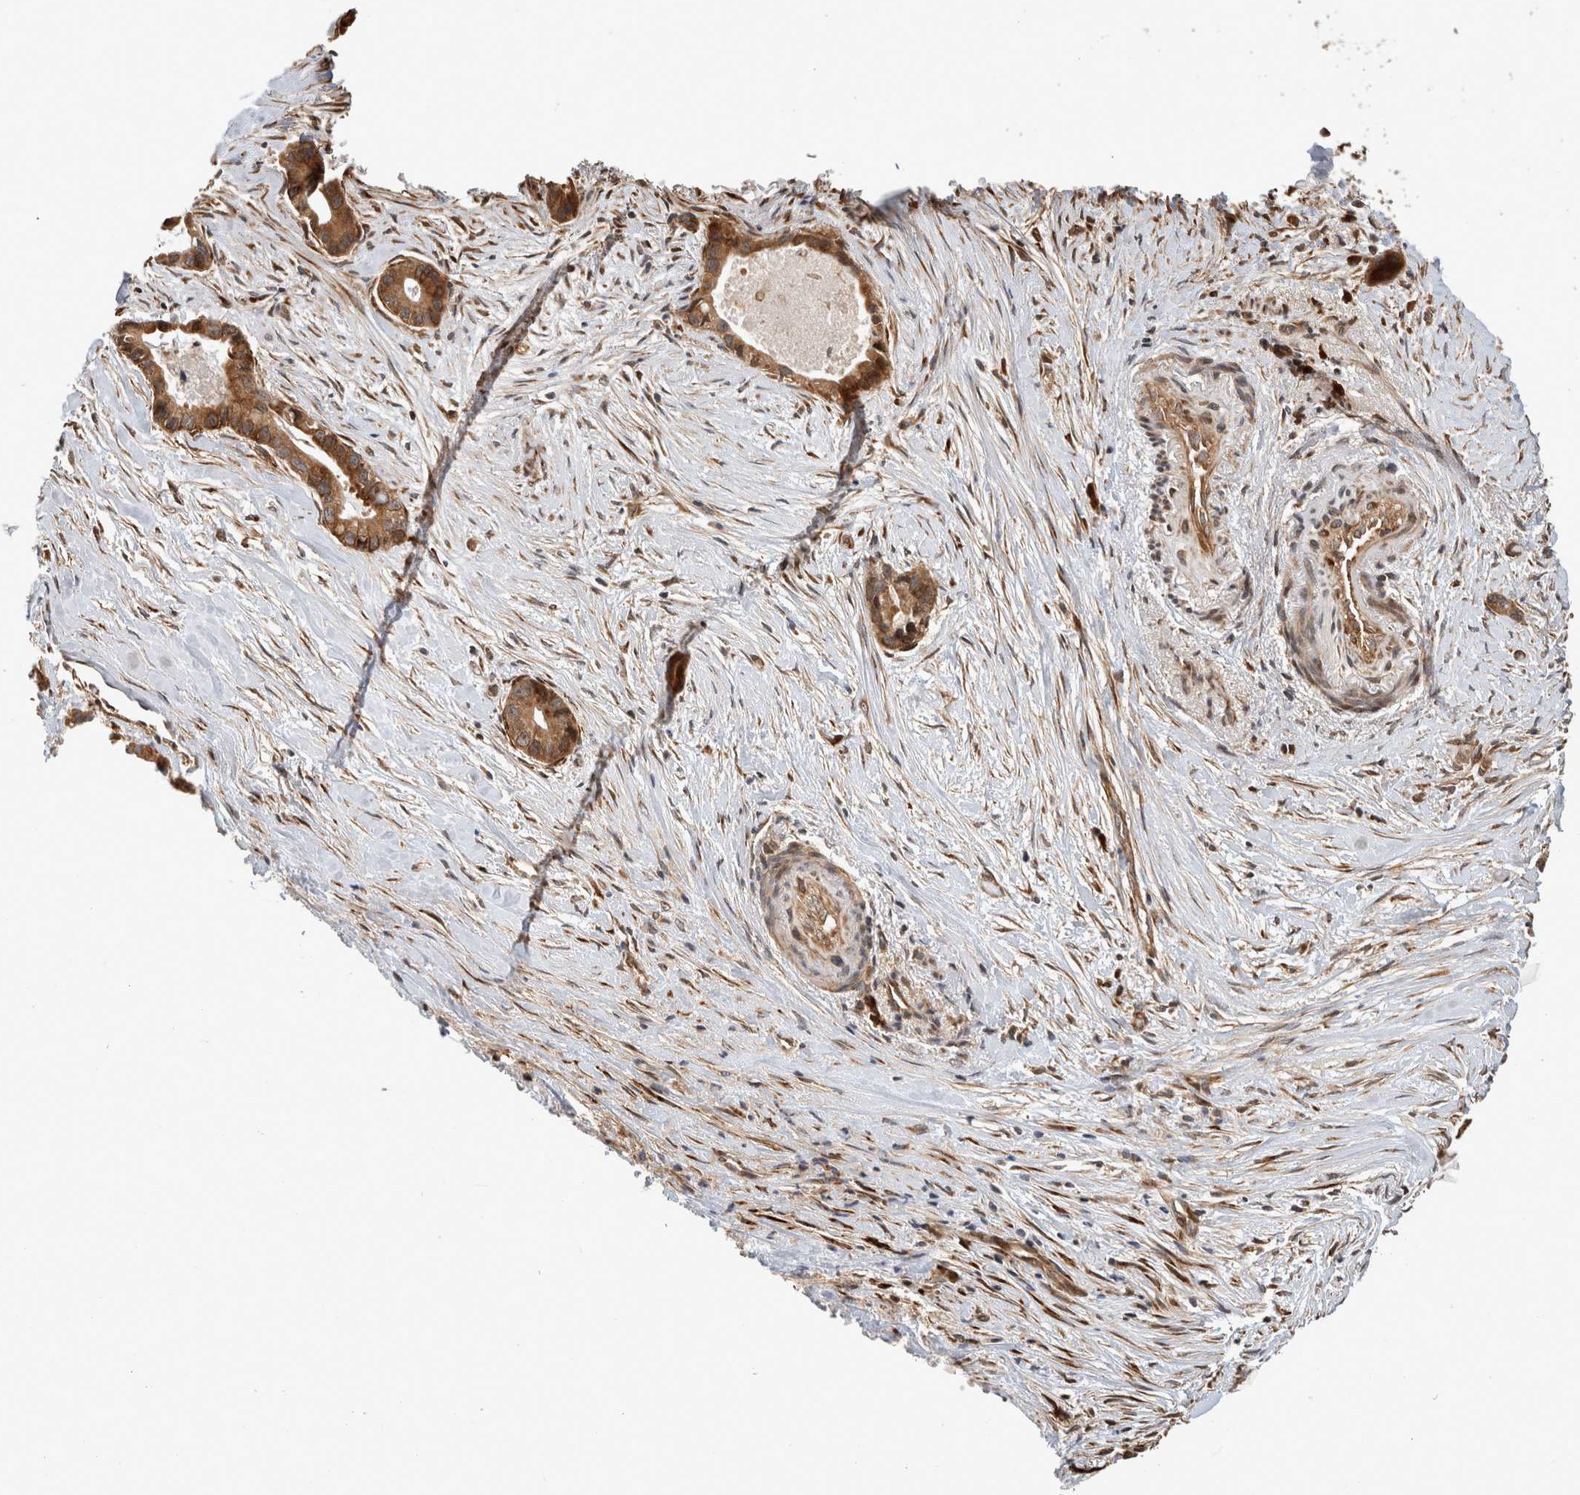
{"staining": {"intensity": "moderate", "quantity": ">75%", "location": "cytoplasmic/membranous"}, "tissue": "liver cancer", "cell_type": "Tumor cells", "image_type": "cancer", "snomed": [{"axis": "morphology", "description": "Cholangiocarcinoma"}, {"axis": "topography", "description": "Liver"}], "caption": "Protein staining reveals moderate cytoplasmic/membranous positivity in about >75% of tumor cells in liver cancer.", "gene": "PCDHB15", "patient": {"sex": "female", "age": 55}}